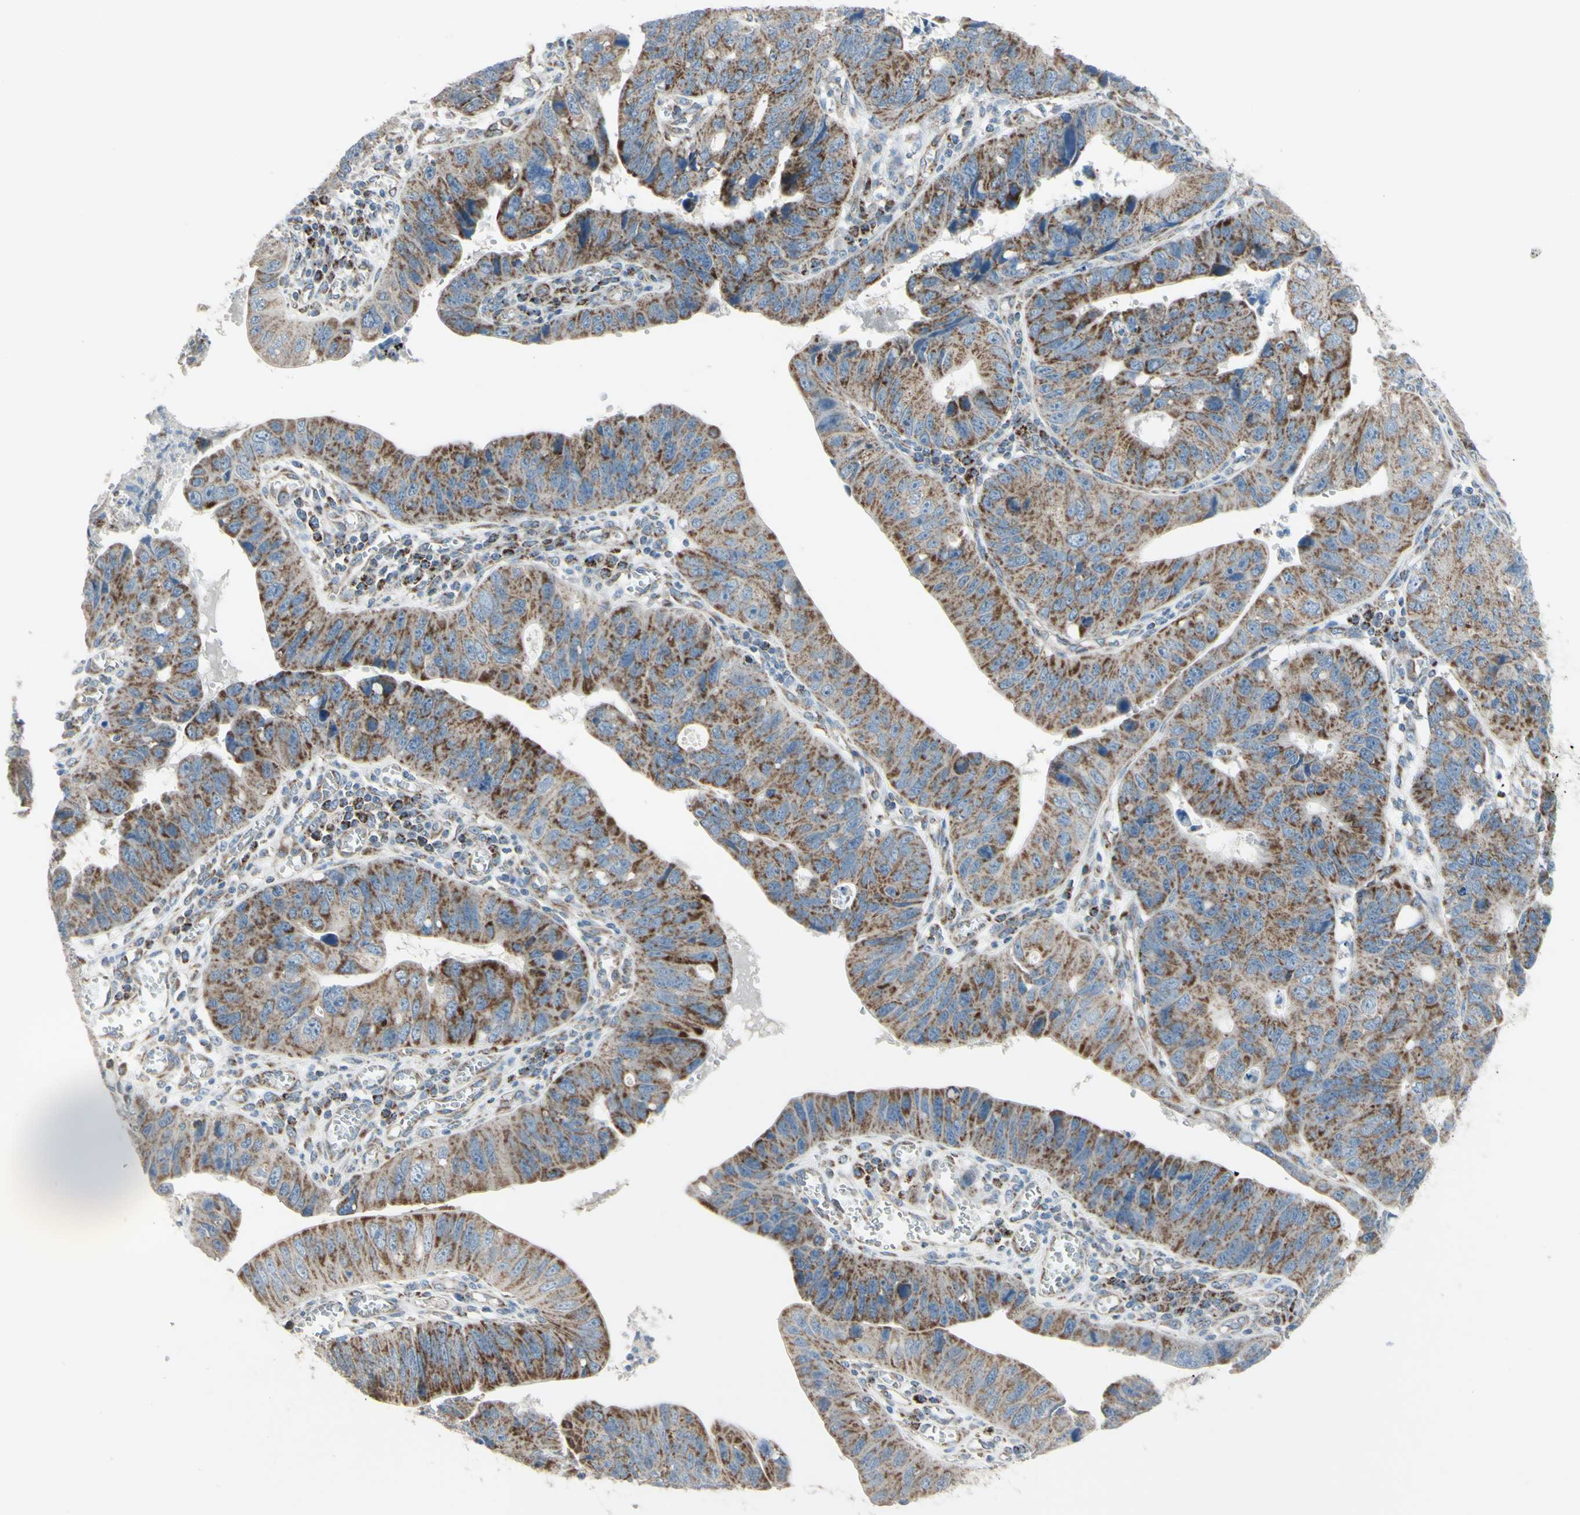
{"staining": {"intensity": "moderate", "quantity": "25%-75%", "location": "cytoplasmic/membranous"}, "tissue": "stomach cancer", "cell_type": "Tumor cells", "image_type": "cancer", "snomed": [{"axis": "morphology", "description": "Adenocarcinoma, NOS"}, {"axis": "topography", "description": "Stomach"}], "caption": "Immunohistochemistry (DAB) staining of human stomach cancer exhibits moderate cytoplasmic/membranous protein staining in approximately 25%-75% of tumor cells. (brown staining indicates protein expression, while blue staining denotes nuclei).", "gene": "FAM171B", "patient": {"sex": "male", "age": 59}}